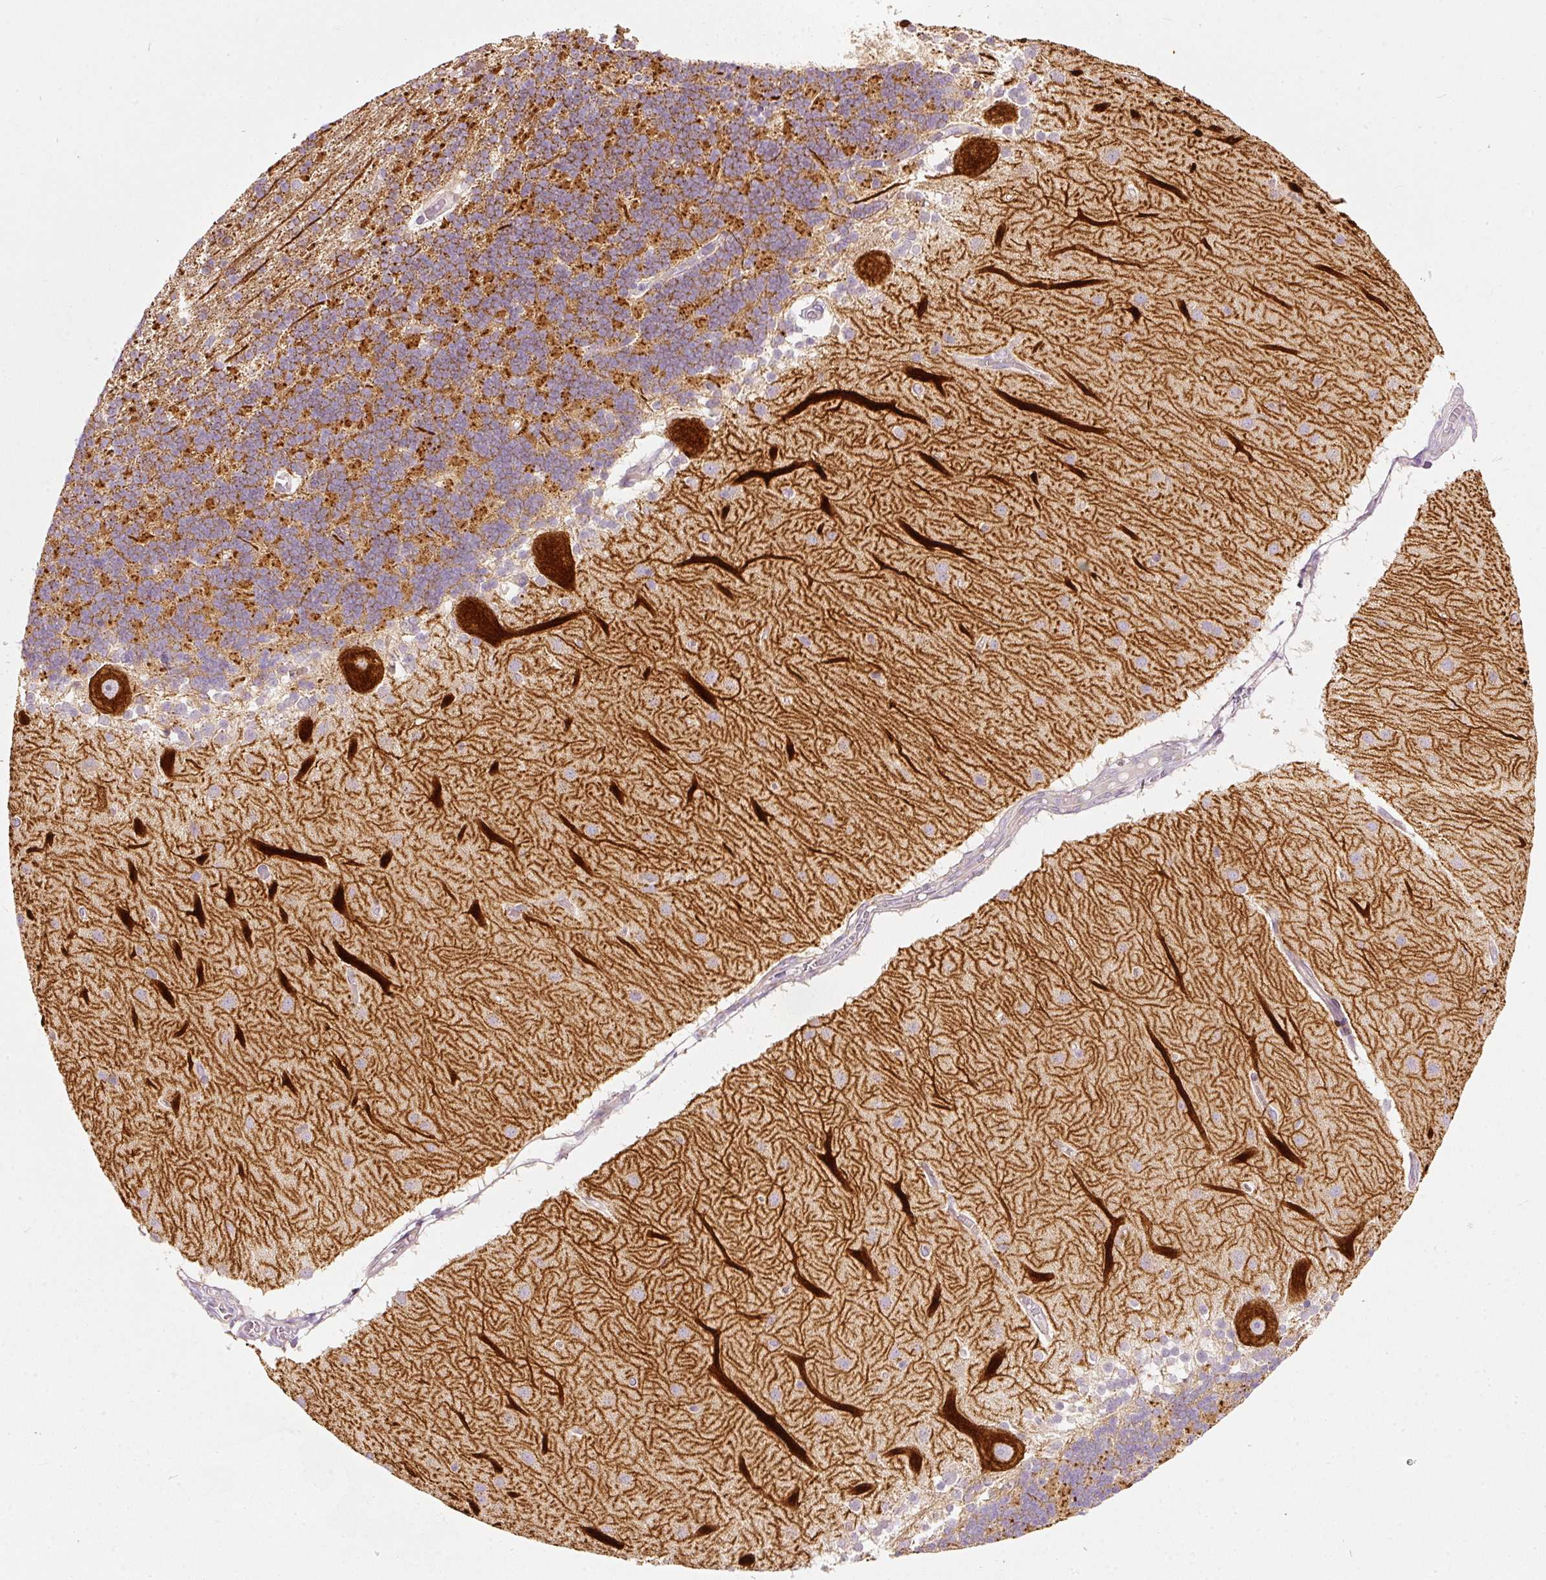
{"staining": {"intensity": "strong", "quantity": "25%-75%", "location": "cytoplasmic/membranous"}, "tissue": "cerebellum", "cell_type": "Cells in granular layer", "image_type": "normal", "snomed": [{"axis": "morphology", "description": "Normal tissue, NOS"}, {"axis": "topography", "description": "Cerebellum"}], "caption": "A micrograph showing strong cytoplasmic/membranous staining in approximately 25%-75% of cells in granular layer in unremarkable cerebellum, as visualized by brown immunohistochemical staining.", "gene": "MTHFD2", "patient": {"sex": "female", "age": 54}}